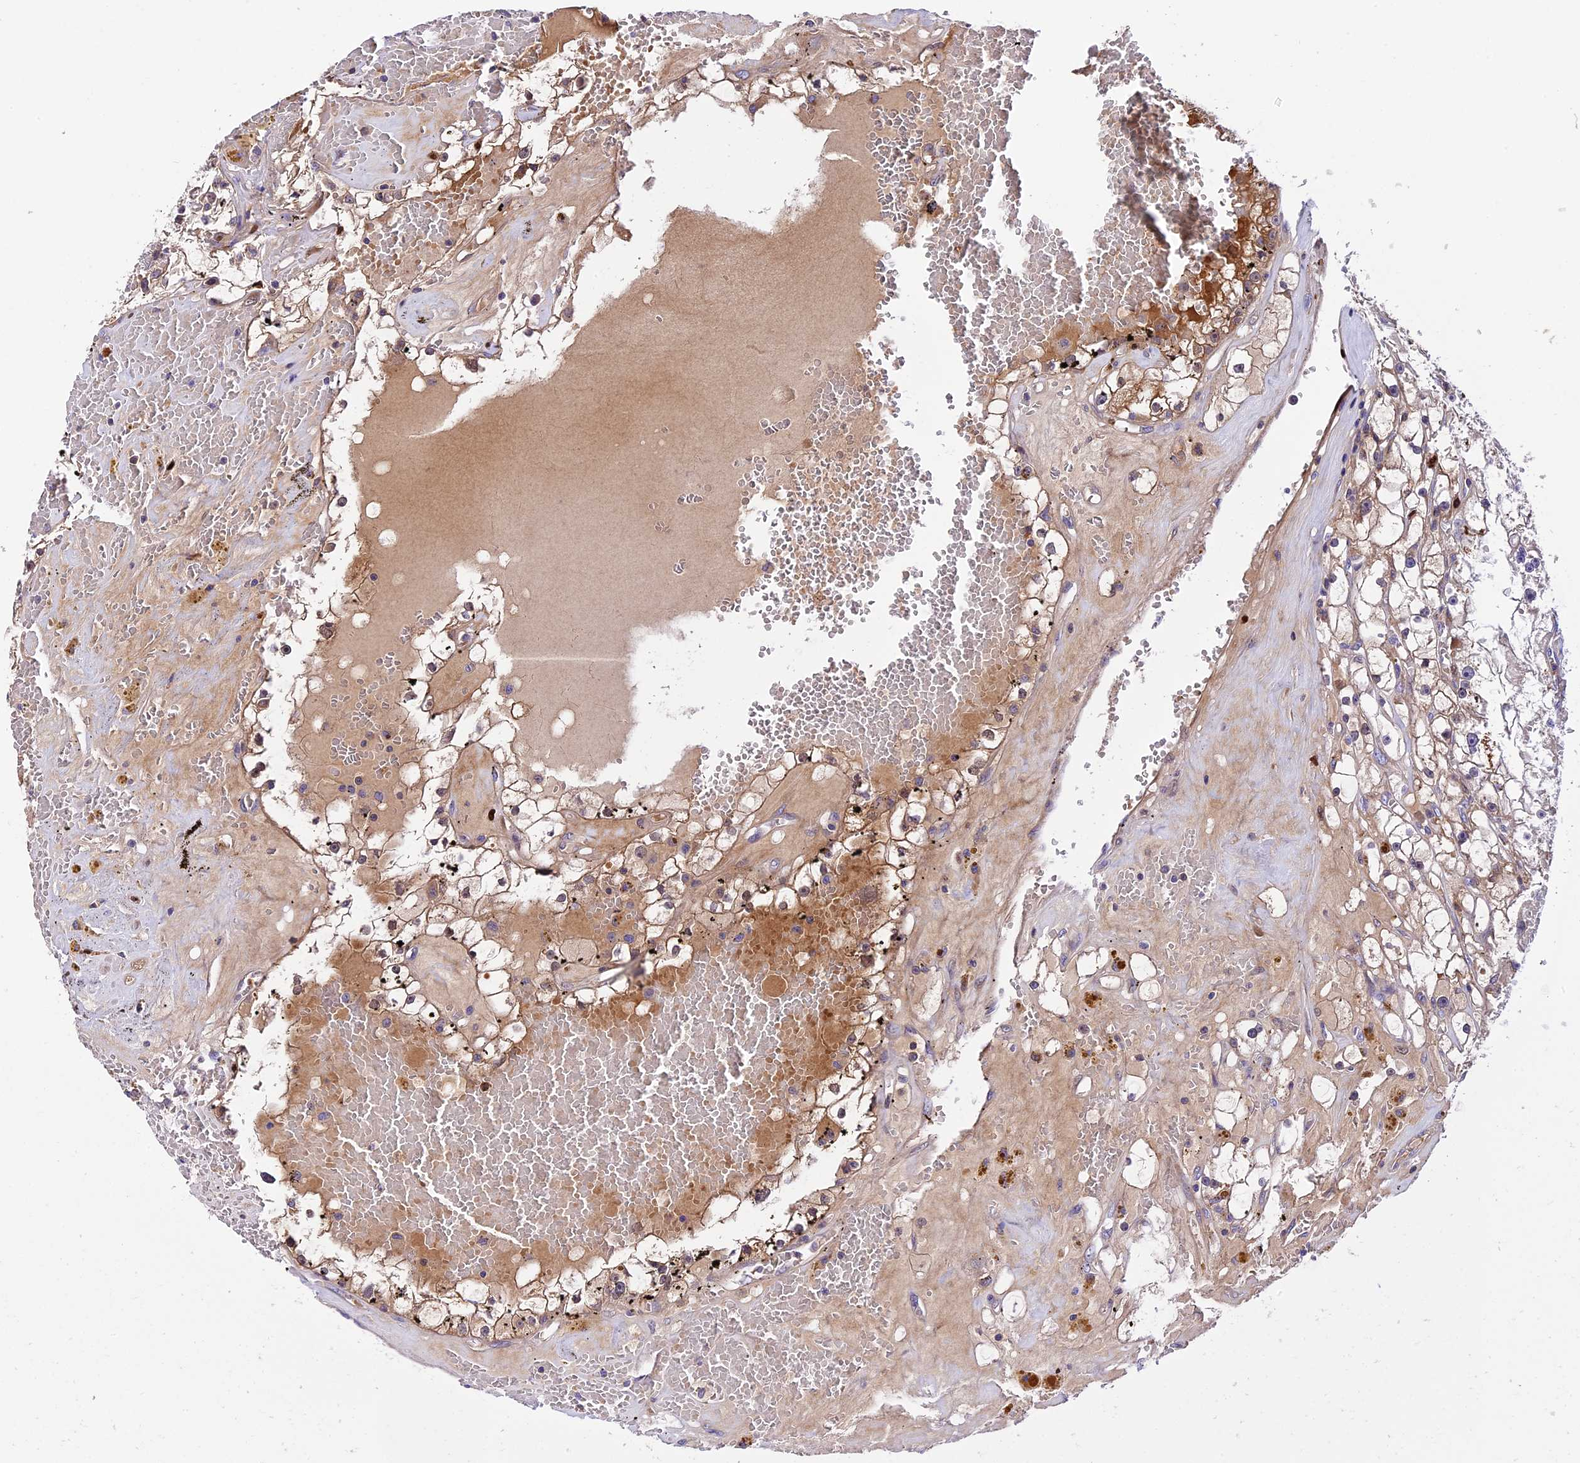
{"staining": {"intensity": "moderate", "quantity": "25%-75%", "location": "cytoplasmic/membranous"}, "tissue": "renal cancer", "cell_type": "Tumor cells", "image_type": "cancer", "snomed": [{"axis": "morphology", "description": "Adenocarcinoma, NOS"}, {"axis": "topography", "description": "Kidney"}], "caption": "Immunohistochemical staining of human renal cancer (adenocarcinoma) exhibits medium levels of moderate cytoplasmic/membranous protein staining in about 25%-75% of tumor cells.", "gene": "MAP3K7CL", "patient": {"sex": "male", "age": 56}}